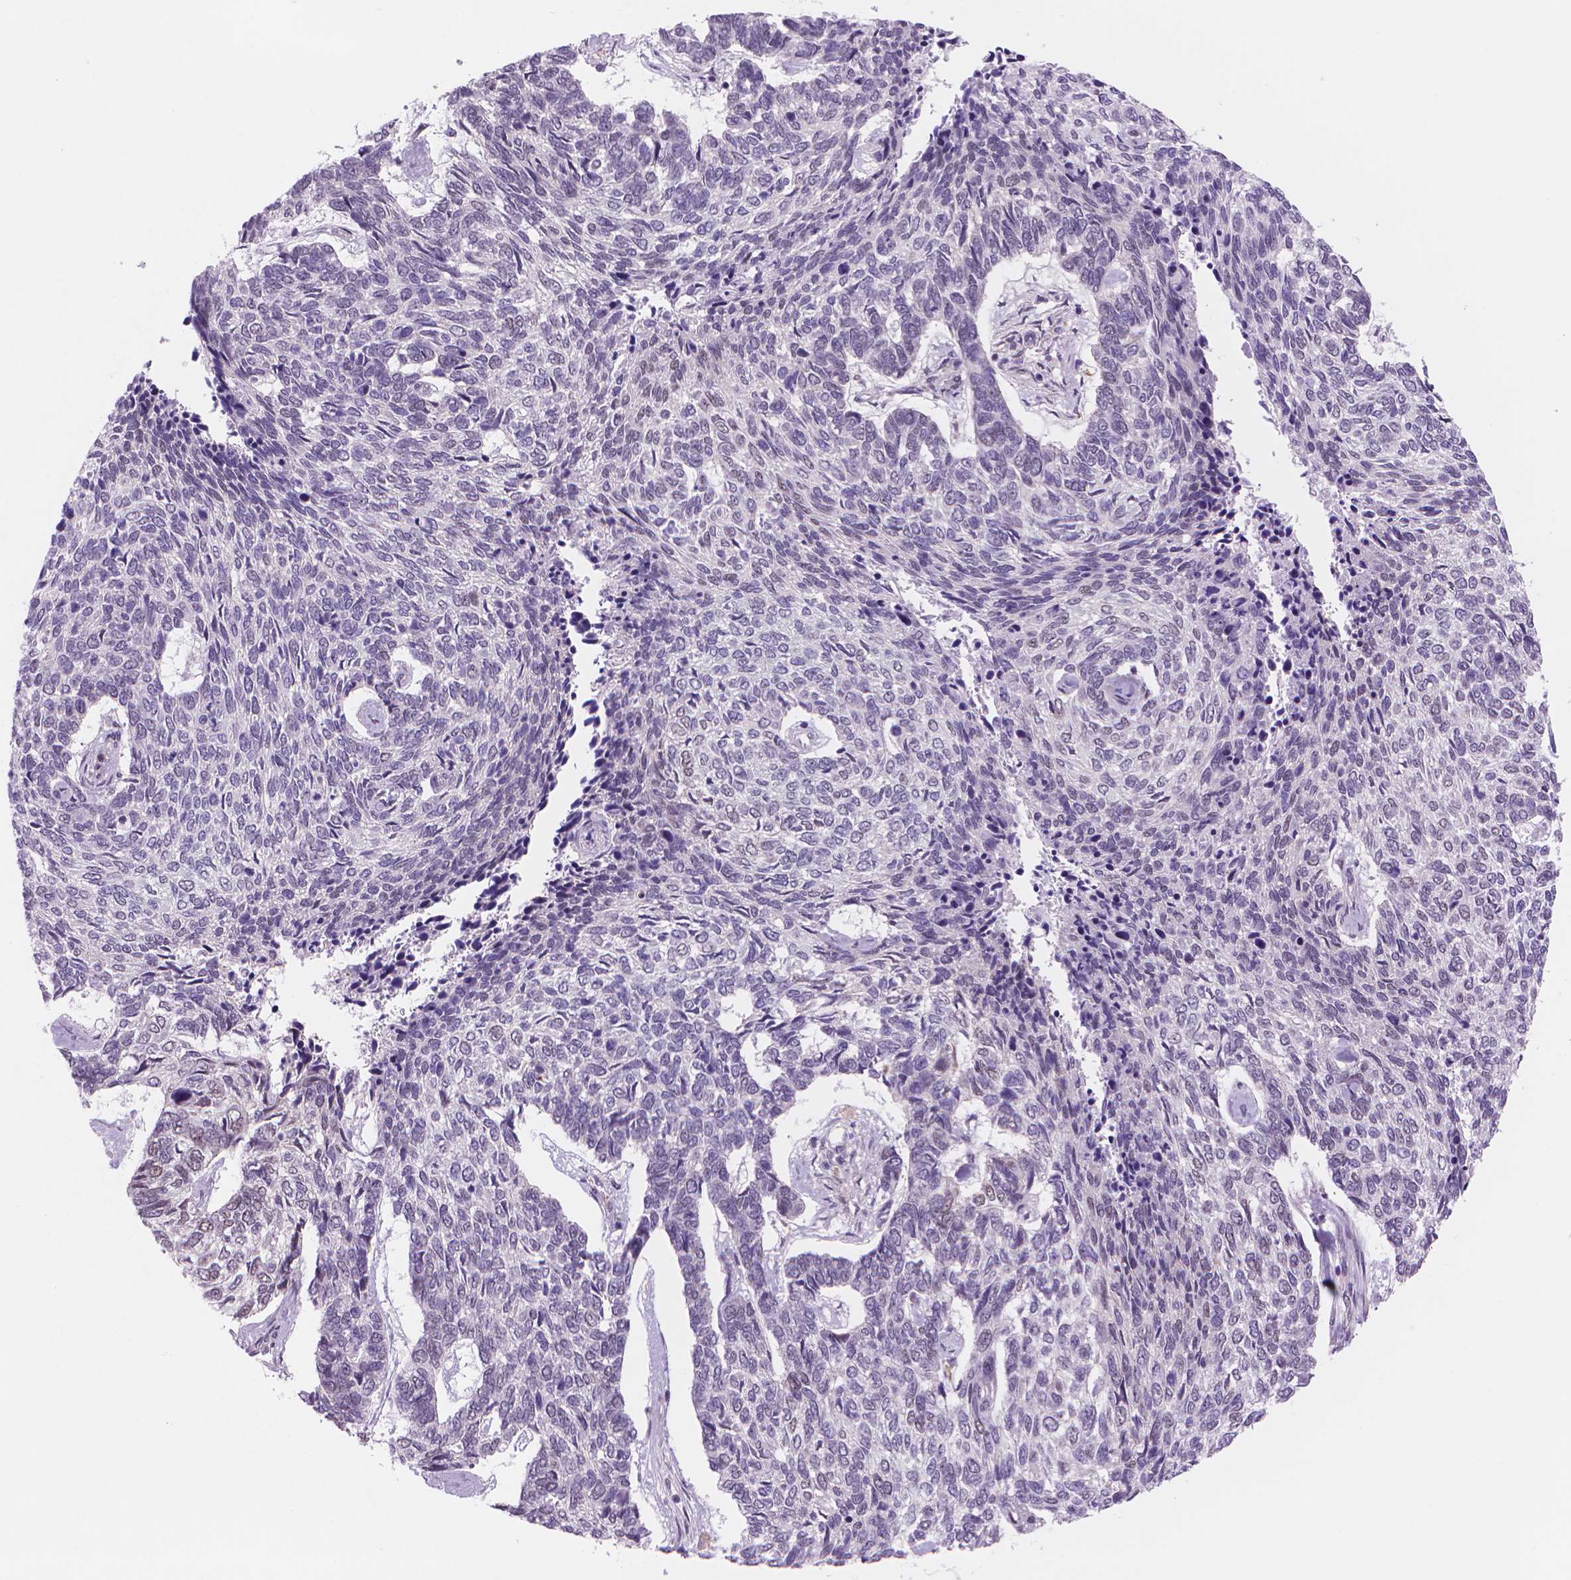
{"staining": {"intensity": "negative", "quantity": "none", "location": "none"}, "tissue": "skin cancer", "cell_type": "Tumor cells", "image_type": "cancer", "snomed": [{"axis": "morphology", "description": "Basal cell carcinoma"}, {"axis": "topography", "description": "Skin"}], "caption": "A high-resolution photomicrograph shows immunohistochemistry (IHC) staining of skin basal cell carcinoma, which demonstrates no significant staining in tumor cells.", "gene": "POLR3D", "patient": {"sex": "female", "age": 65}}